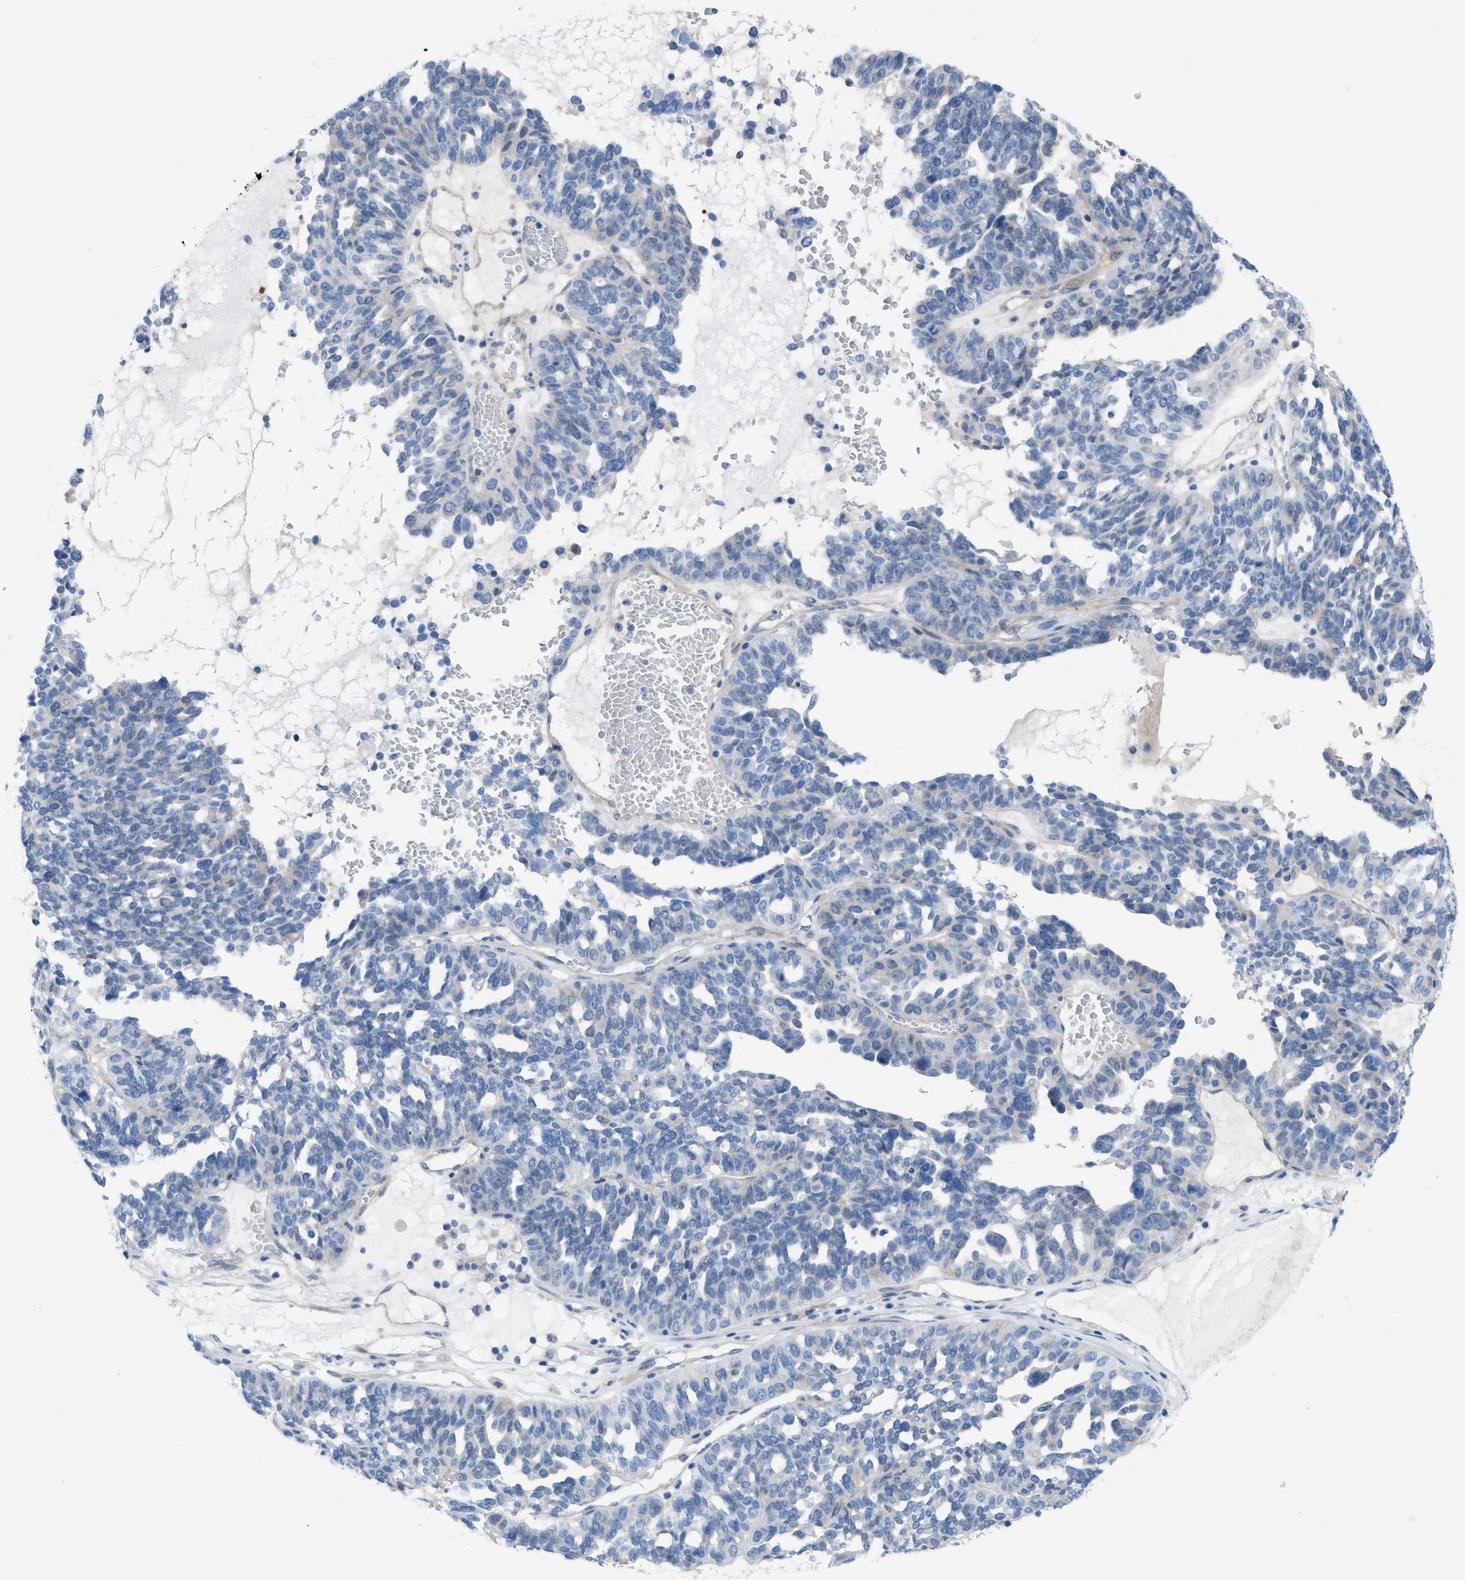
{"staining": {"intensity": "negative", "quantity": "none", "location": "none"}, "tissue": "ovarian cancer", "cell_type": "Tumor cells", "image_type": "cancer", "snomed": [{"axis": "morphology", "description": "Cystadenocarcinoma, serous, NOS"}, {"axis": "topography", "description": "Ovary"}], "caption": "Immunohistochemistry photomicrograph of serous cystadenocarcinoma (ovarian) stained for a protein (brown), which demonstrates no positivity in tumor cells.", "gene": "MPP3", "patient": {"sex": "female", "age": 59}}